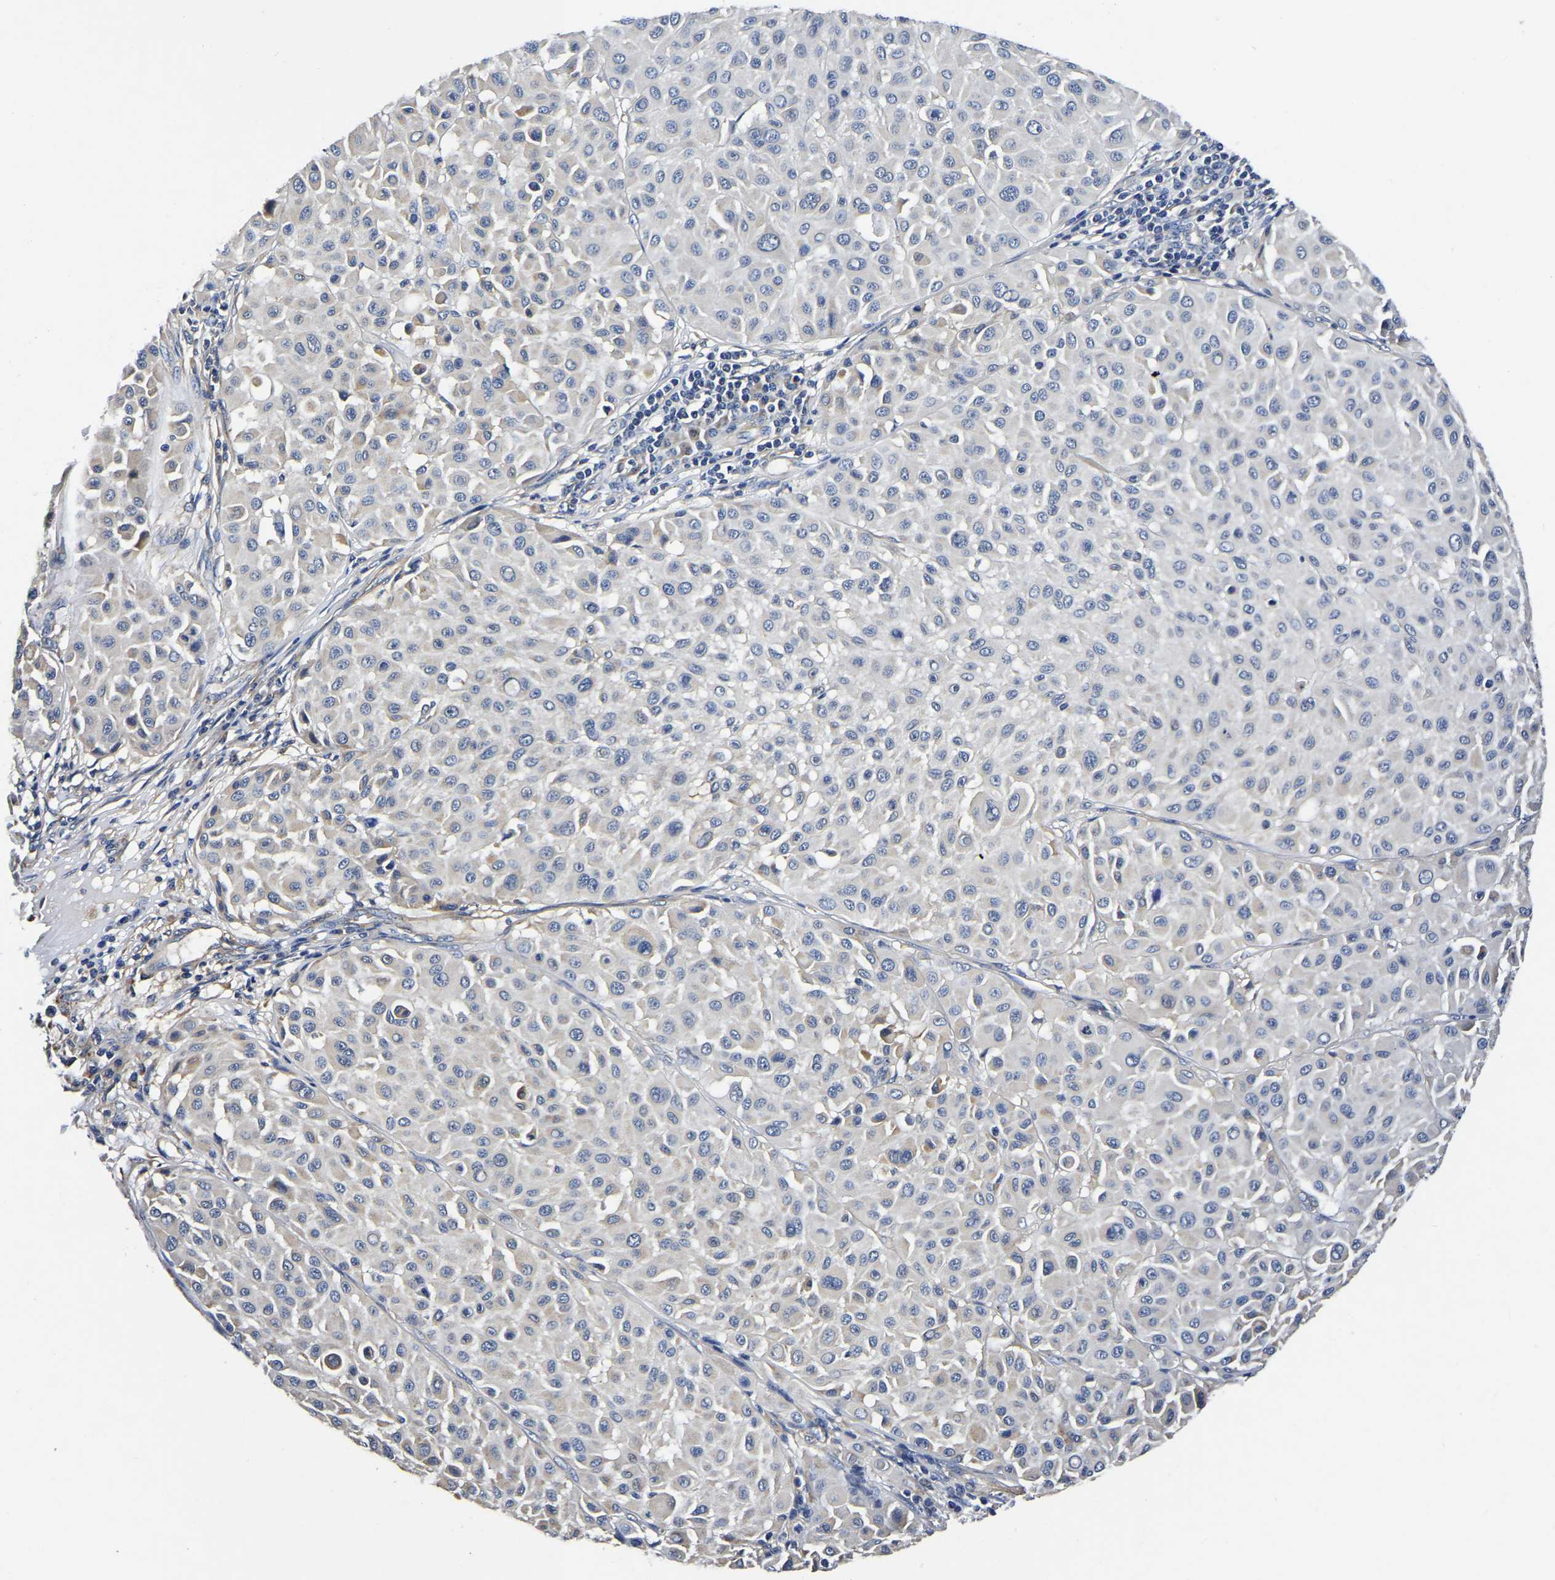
{"staining": {"intensity": "negative", "quantity": "none", "location": "none"}, "tissue": "melanoma", "cell_type": "Tumor cells", "image_type": "cancer", "snomed": [{"axis": "morphology", "description": "Malignant melanoma, Metastatic site"}, {"axis": "topography", "description": "Soft tissue"}], "caption": "The image demonstrates no significant positivity in tumor cells of melanoma.", "gene": "KCTD17", "patient": {"sex": "male", "age": 41}}